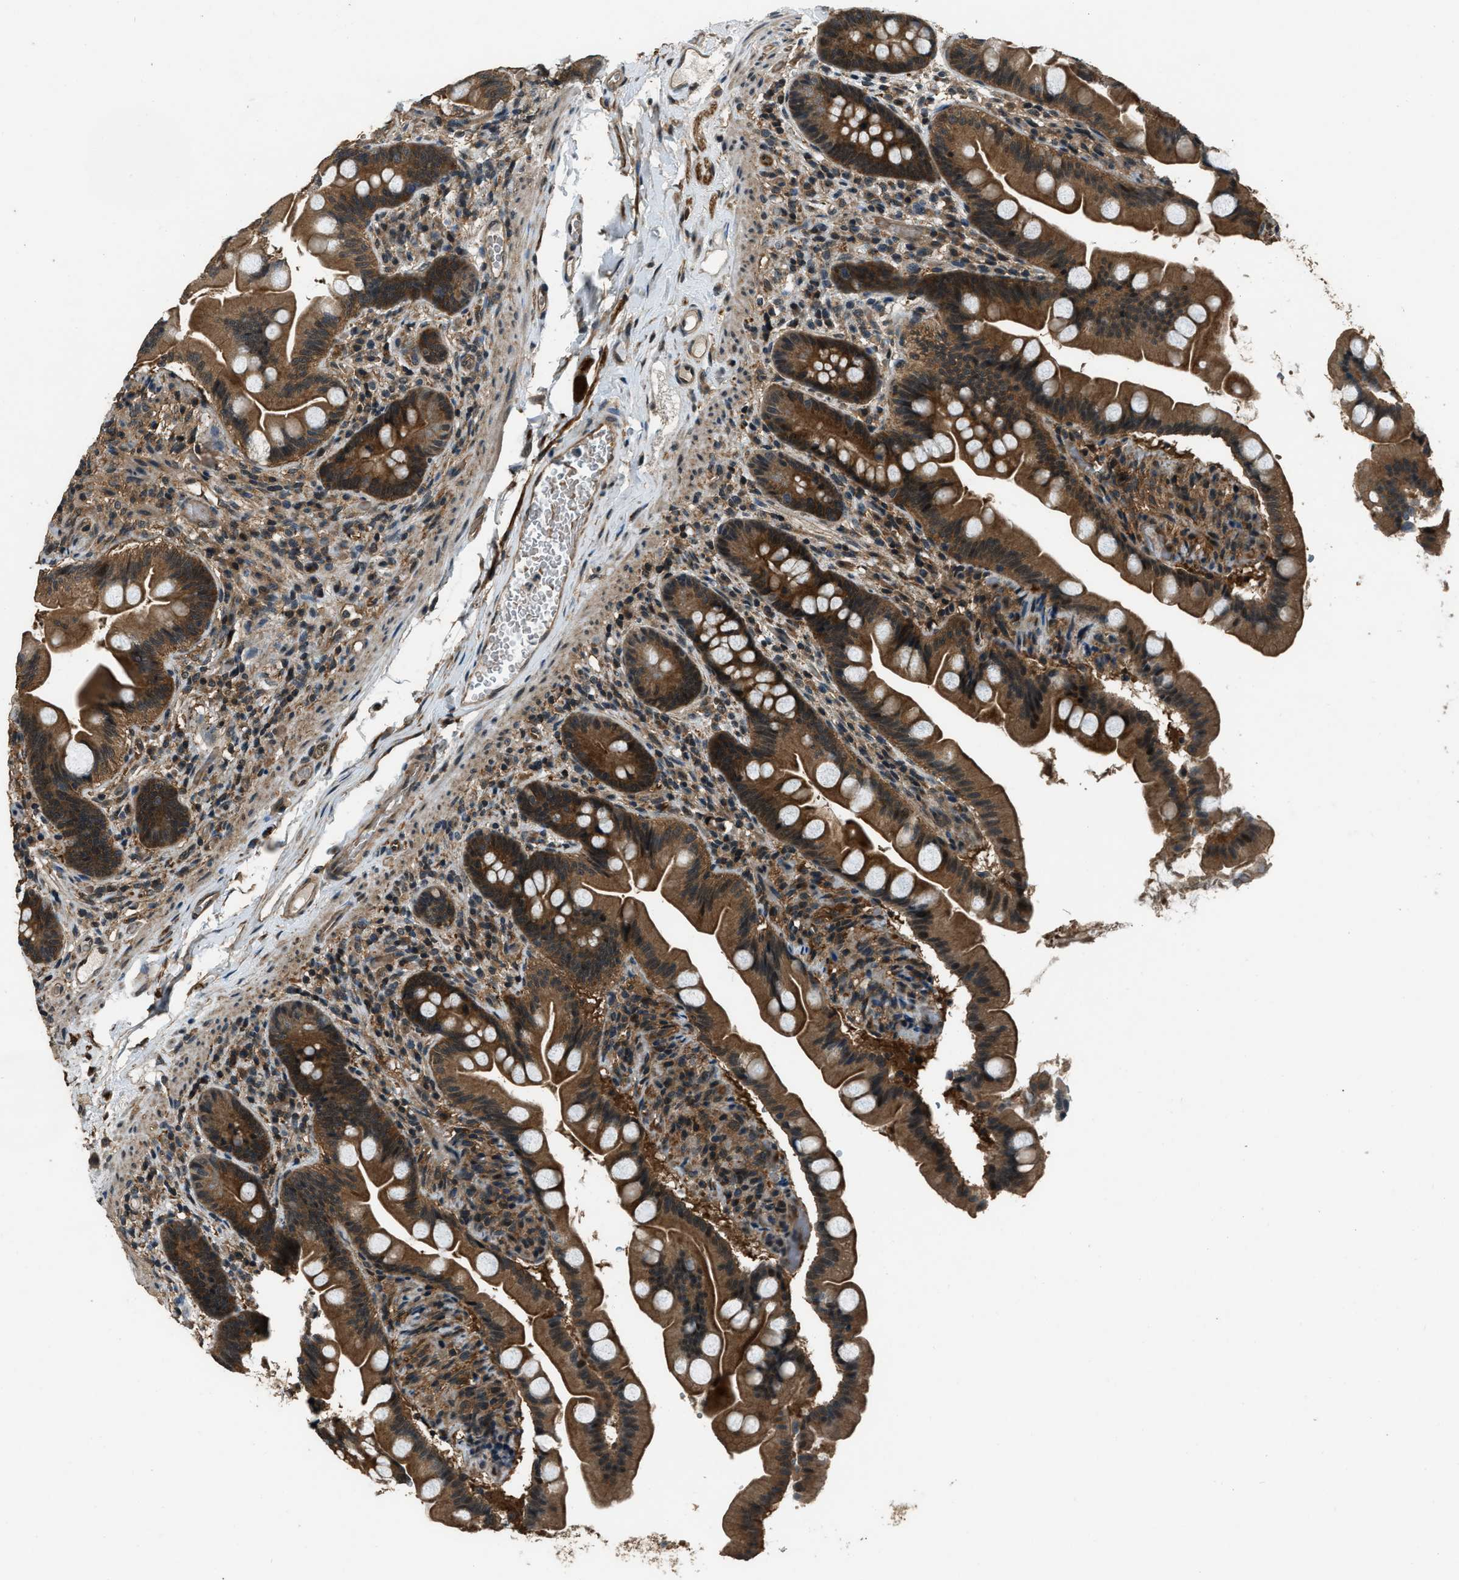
{"staining": {"intensity": "moderate", "quantity": ">75%", "location": "cytoplasmic/membranous"}, "tissue": "small intestine", "cell_type": "Glandular cells", "image_type": "normal", "snomed": [{"axis": "morphology", "description": "Normal tissue, NOS"}, {"axis": "topography", "description": "Small intestine"}], "caption": "Human small intestine stained for a protein (brown) displays moderate cytoplasmic/membranous positive staining in approximately >75% of glandular cells.", "gene": "NUDCD3", "patient": {"sex": "female", "age": 56}}